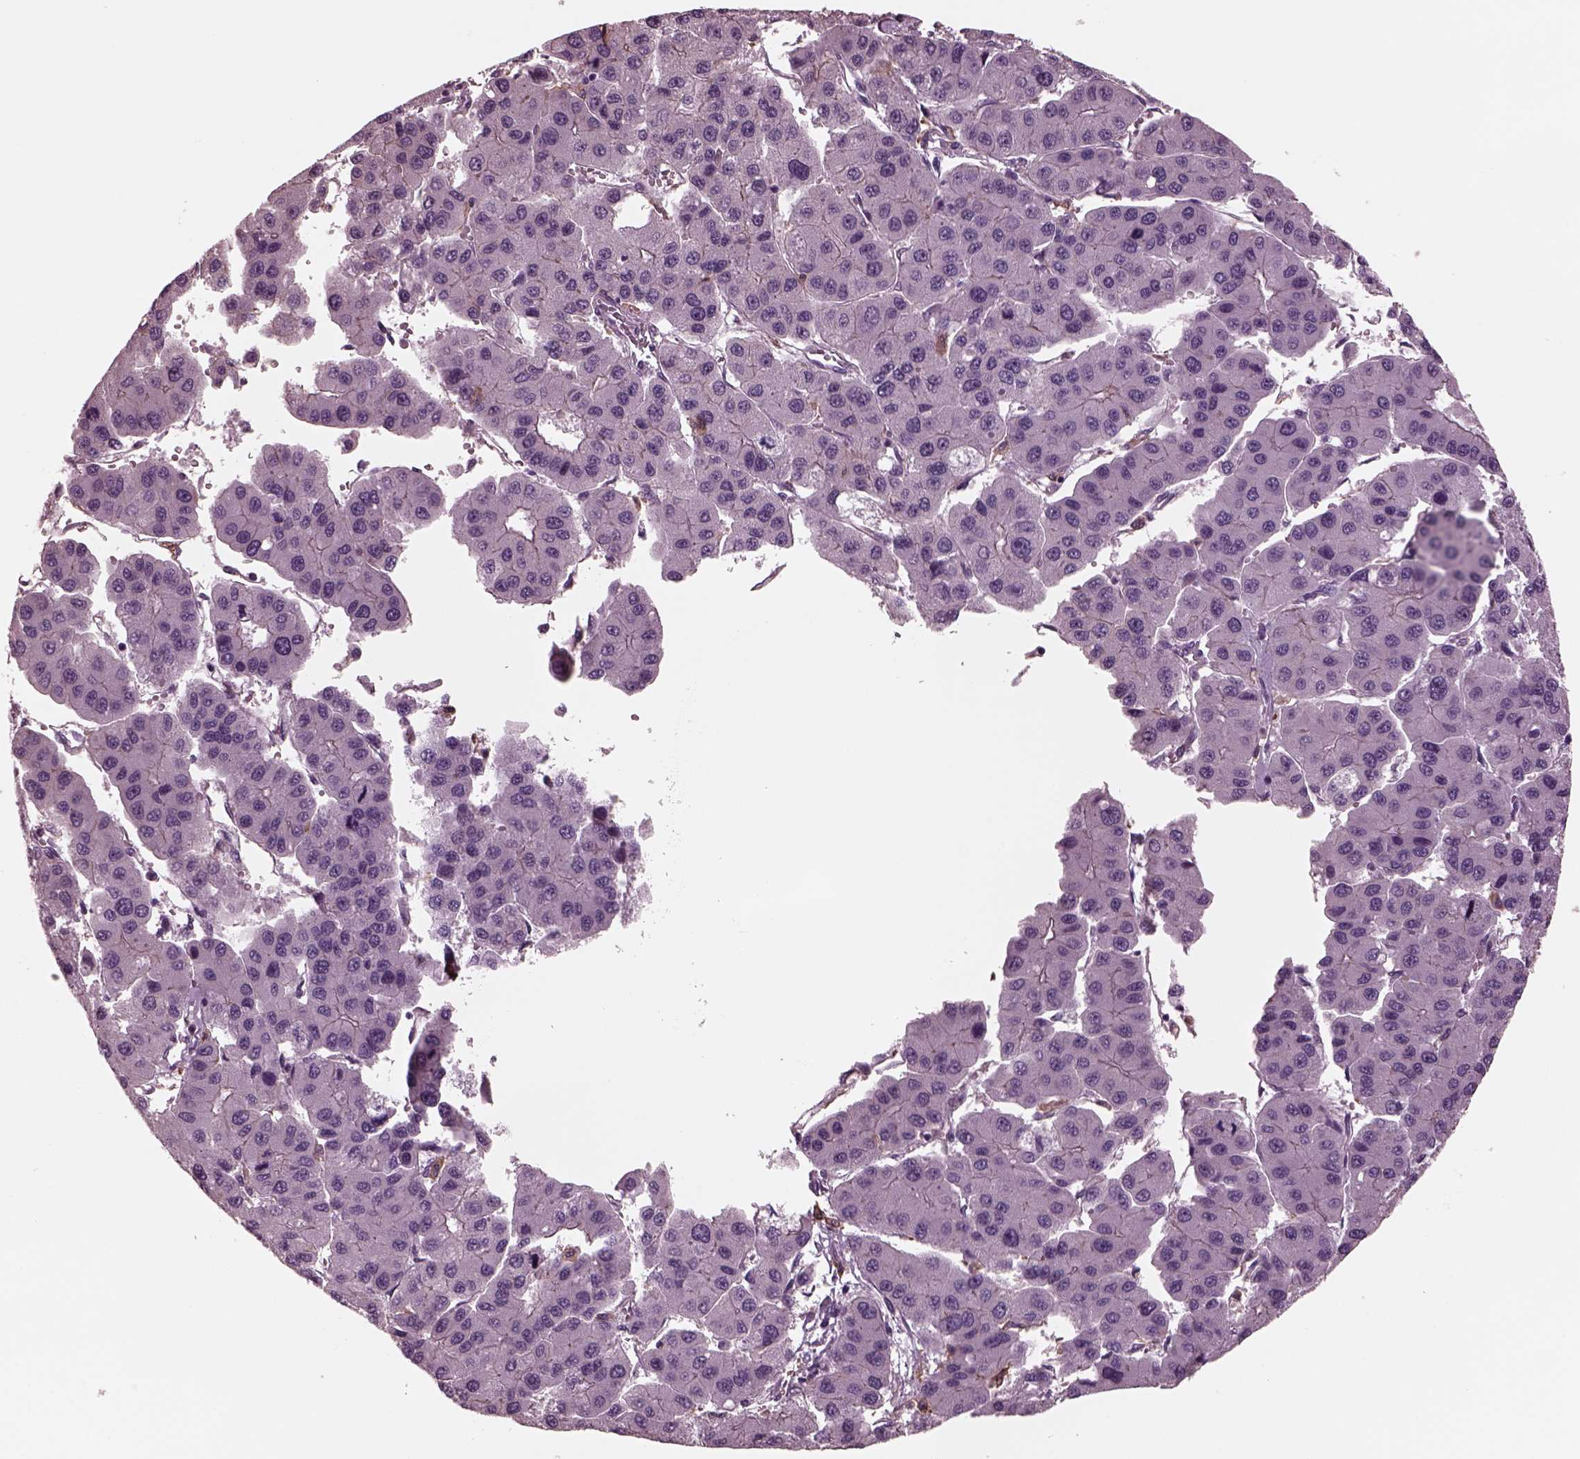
{"staining": {"intensity": "negative", "quantity": "none", "location": "none"}, "tissue": "liver cancer", "cell_type": "Tumor cells", "image_type": "cancer", "snomed": [{"axis": "morphology", "description": "Carcinoma, Hepatocellular, NOS"}, {"axis": "topography", "description": "Liver"}], "caption": "Immunohistochemistry (IHC) histopathology image of neoplastic tissue: human liver cancer stained with DAB reveals no significant protein expression in tumor cells. The staining is performed using DAB (3,3'-diaminobenzidine) brown chromogen with nuclei counter-stained in using hematoxylin.", "gene": "CGA", "patient": {"sex": "male", "age": 73}}